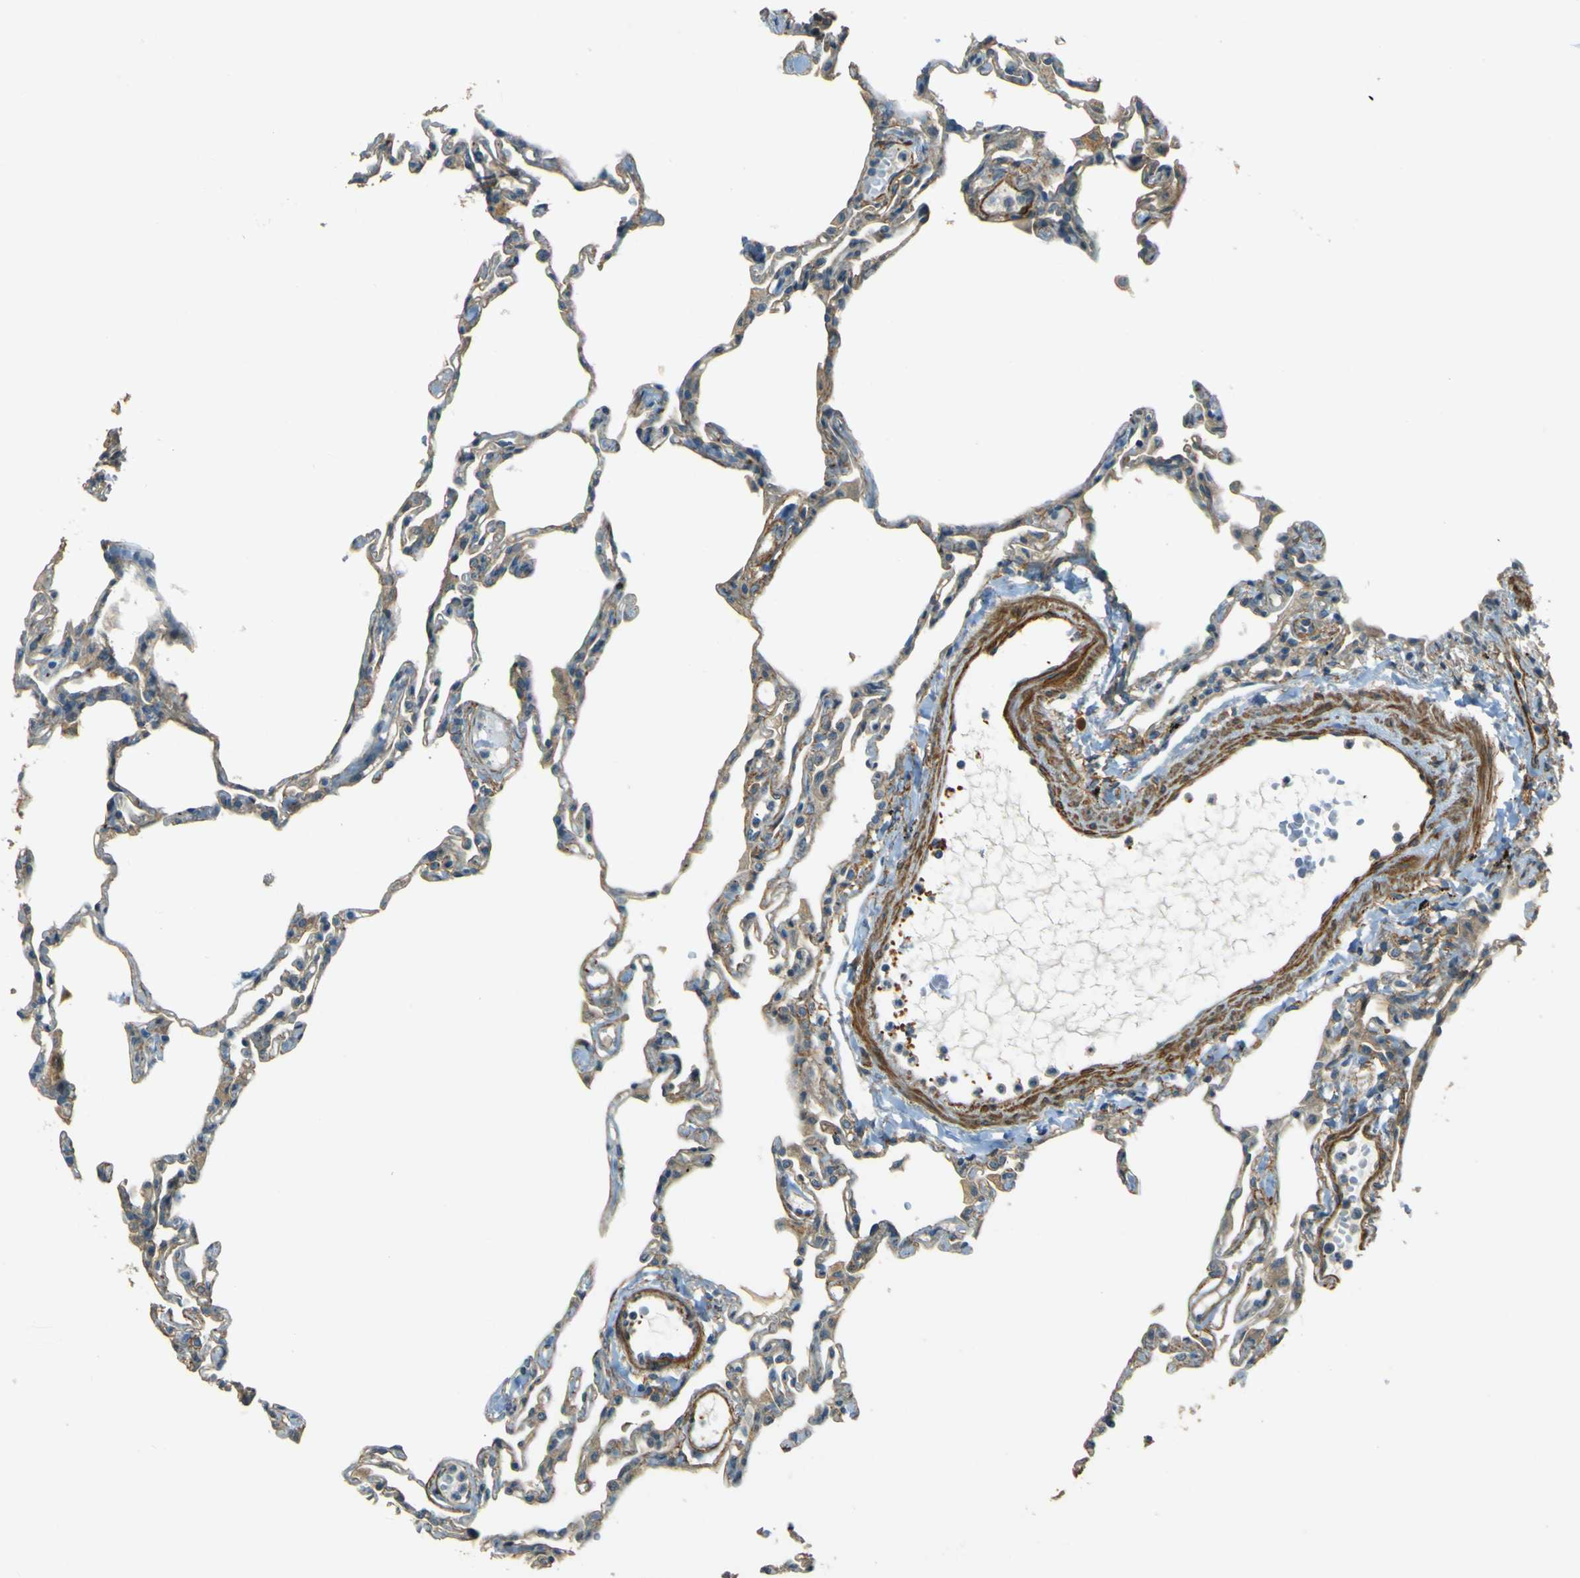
{"staining": {"intensity": "moderate", "quantity": "25%-75%", "location": "cytoplasmic/membranous"}, "tissue": "lung", "cell_type": "Alveolar cells", "image_type": "normal", "snomed": [{"axis": "morphology", "description": "Normal tissue, NOS"}, {"axis": "topography", "description": "Lung"}], "caption": "Immunohistochemistry of benign lung reveals medium levels of moderate cytoplasmic/membranous positivity in approximately 25%-75% of alveolar cells.", "gene": "NEXN", "patient": {"sex": "female", "age": 49}}